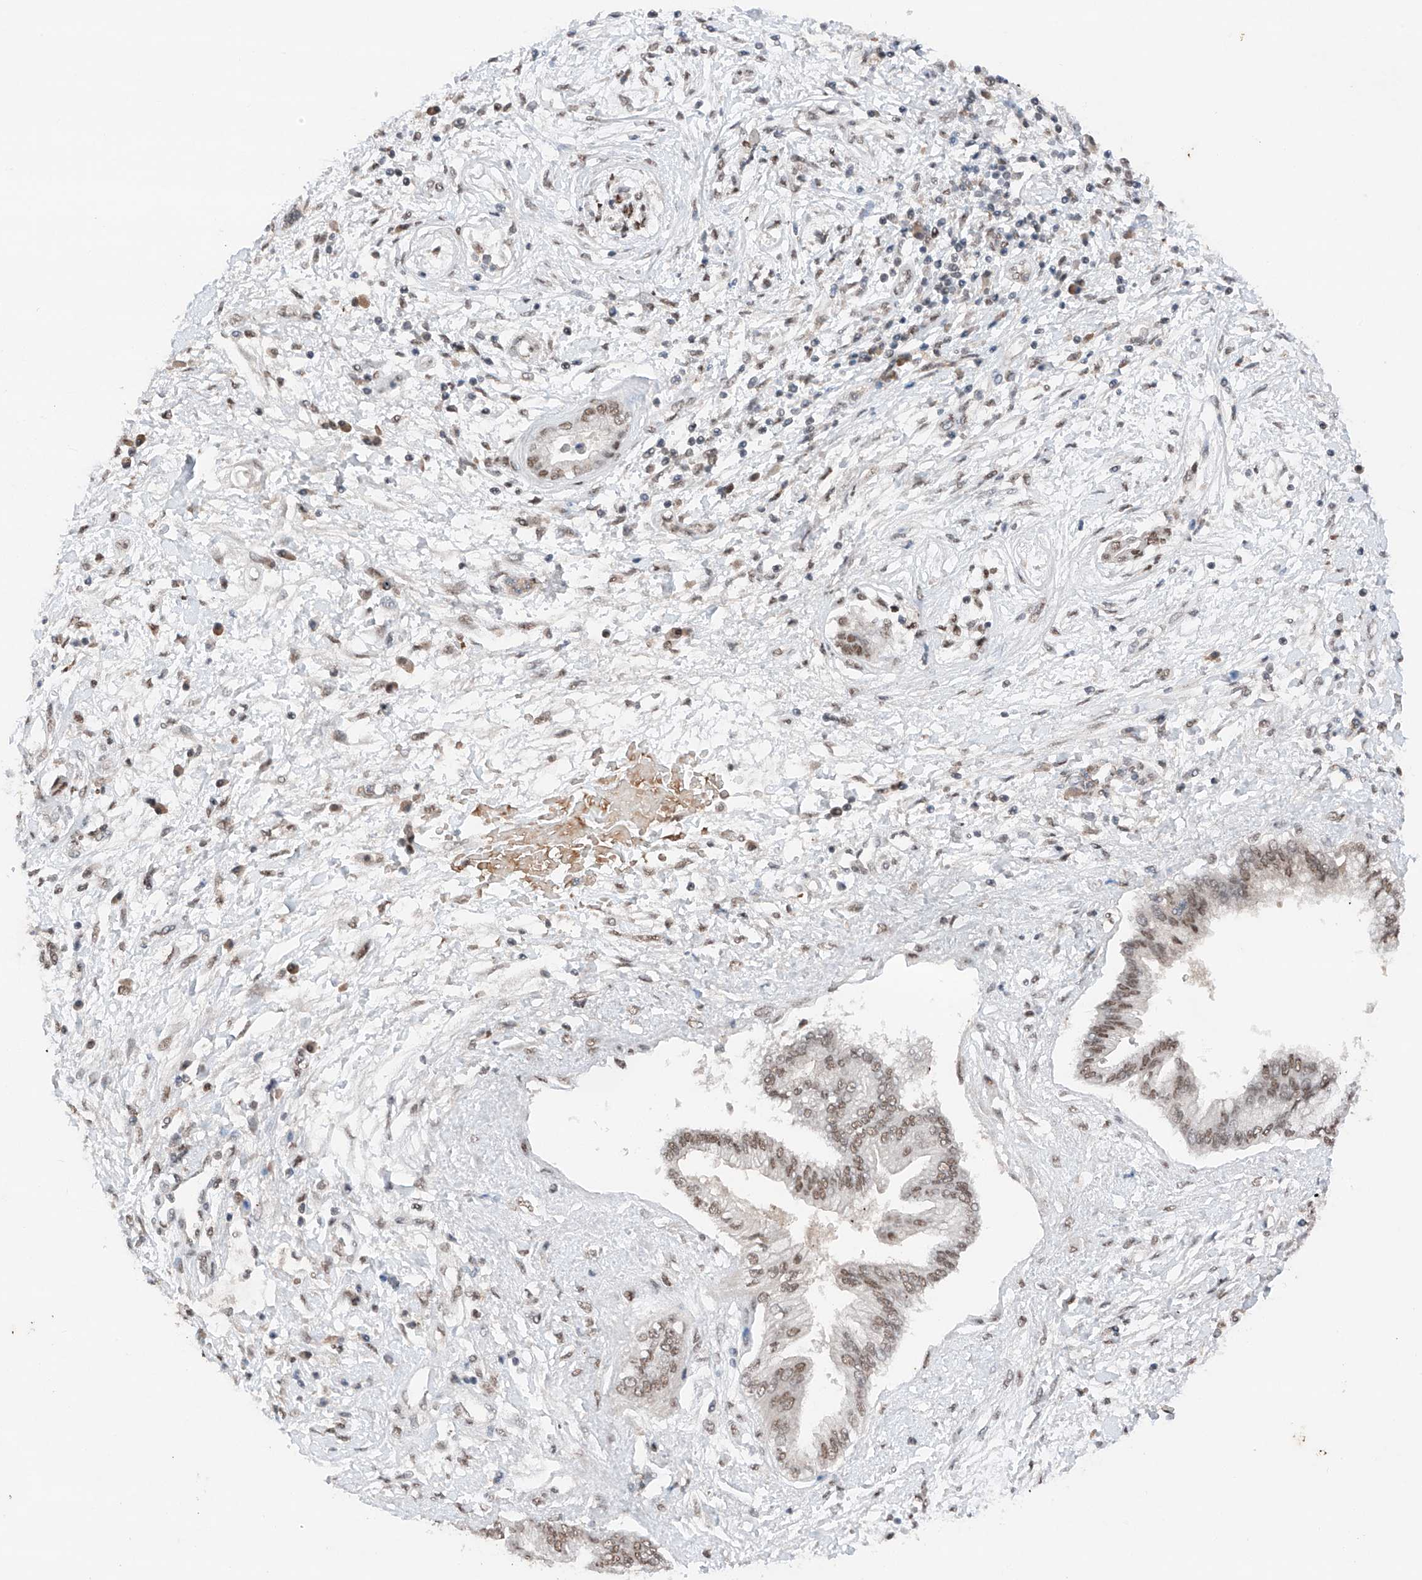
{"staining": {"intensity": "moderate", "quantity": ">75%", "location": "nuclear"}, "tissue": "pancreatic cancer", "cell_type": "Tumor cells", "image_type": "cancer", "snomed": [{"axis": "morphology", "description": "Adenocarcinoma, NOS"}, {"axis": "topography", "description": "Pancreas"}], "caption": "The micrograph shows staining of pancreatic cancer (adenocarcinoma), revealing moderate nuclear protein positivity (brown color) within tumor cells. (IHC, brightfield microscopy, high magnification).", "gene": "TBX4", "patient": {"sex": "female", "age": 56}}